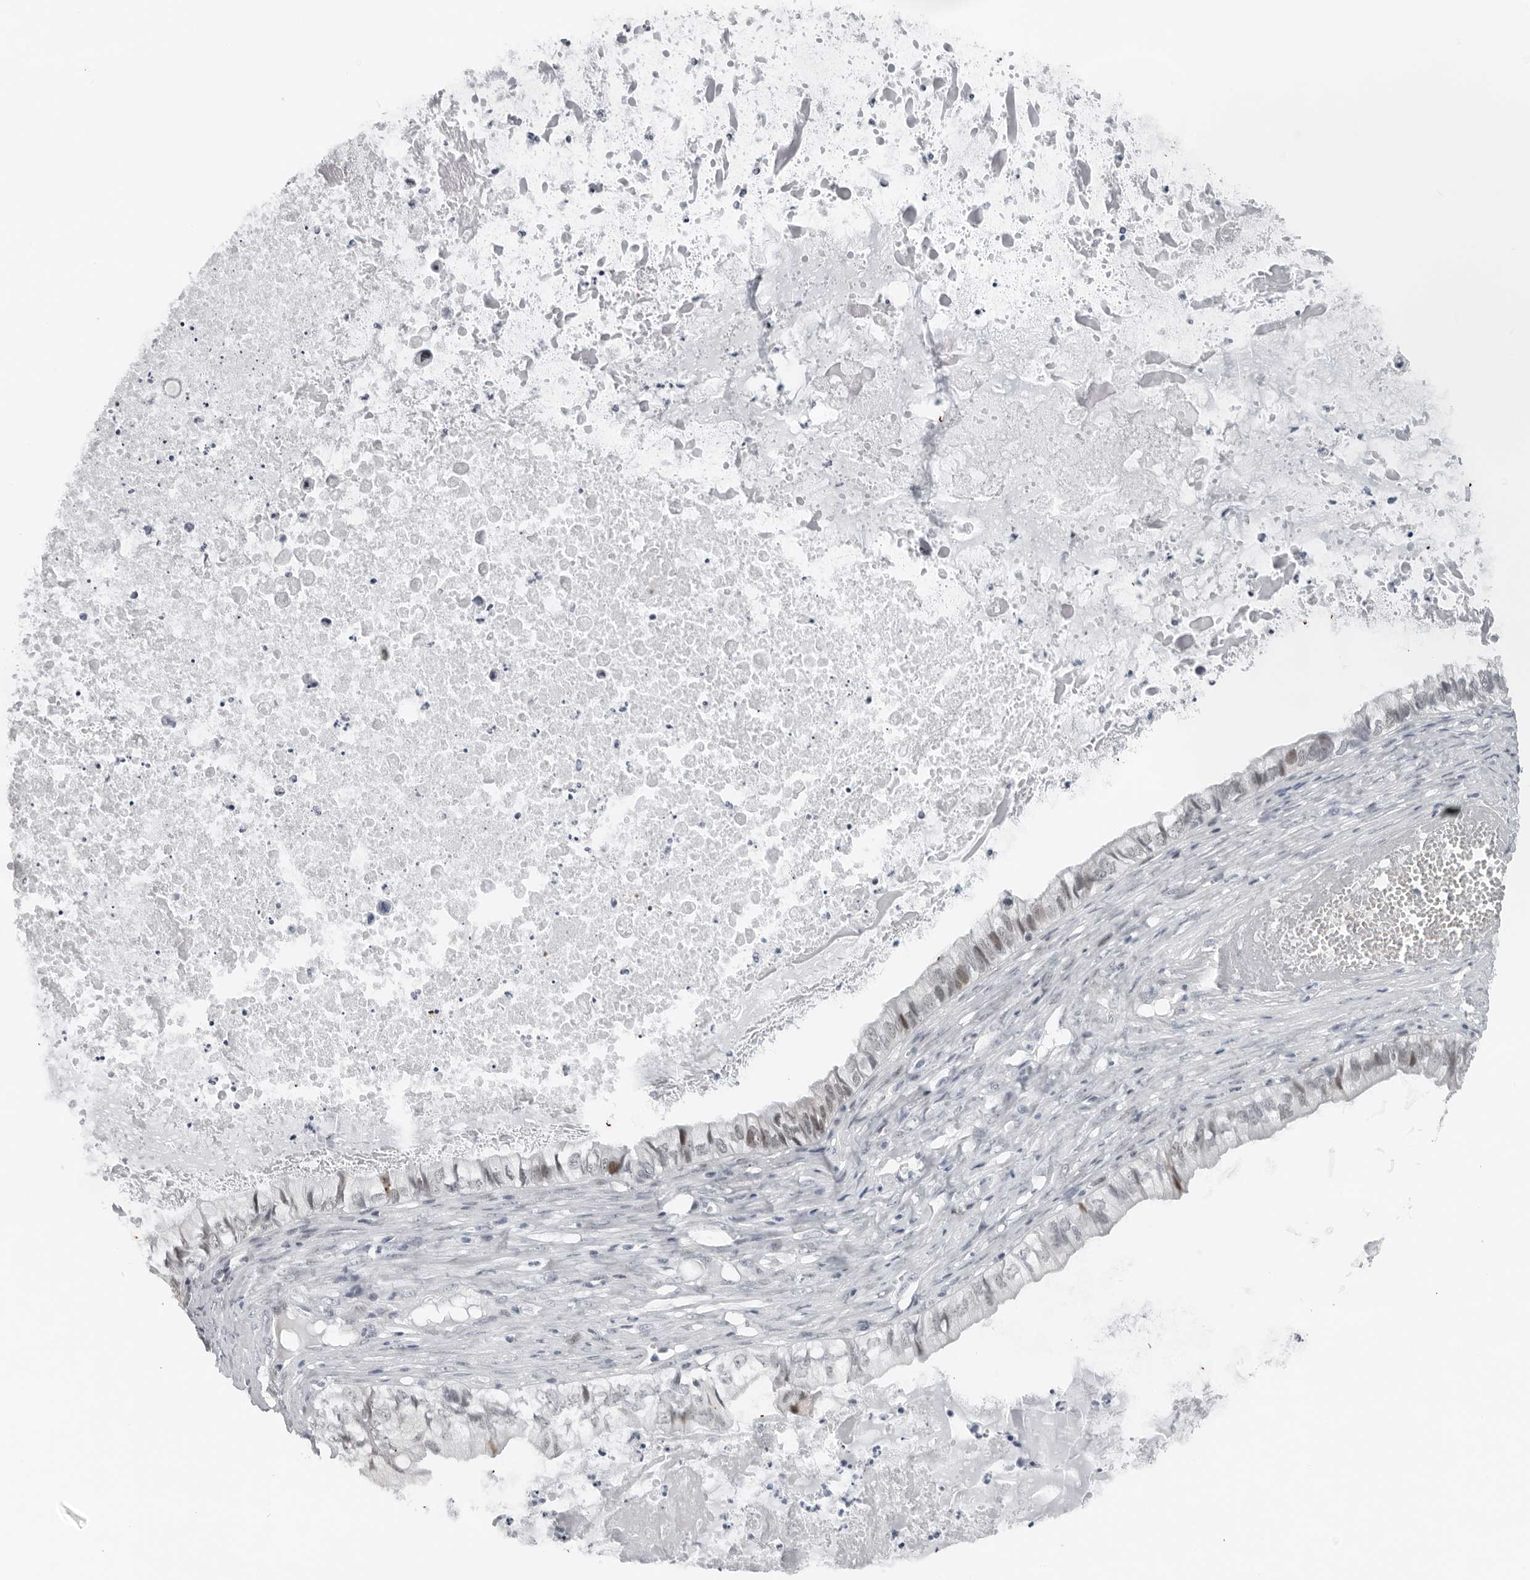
{"staining": {"intensity": "weak", "quantity": "<25%", "location": "nuclear"}, "tissue": "ovarian cancer", "cell_type": "Tumor cells", "image_type": "cancer", "snomed": [{"axis": "morphology", "description": "Cystadenocarcinoma, mucinous, NOS"}, {"axis": "topography", "description": "Ovary"}], "caption": "Protein analysis of mucinous cystadenocarcinoma (ovarian) displays no significant staining in tumor cells.", "gene": "PPP1R42", "patient": {"sex": "female", "age": 80}}